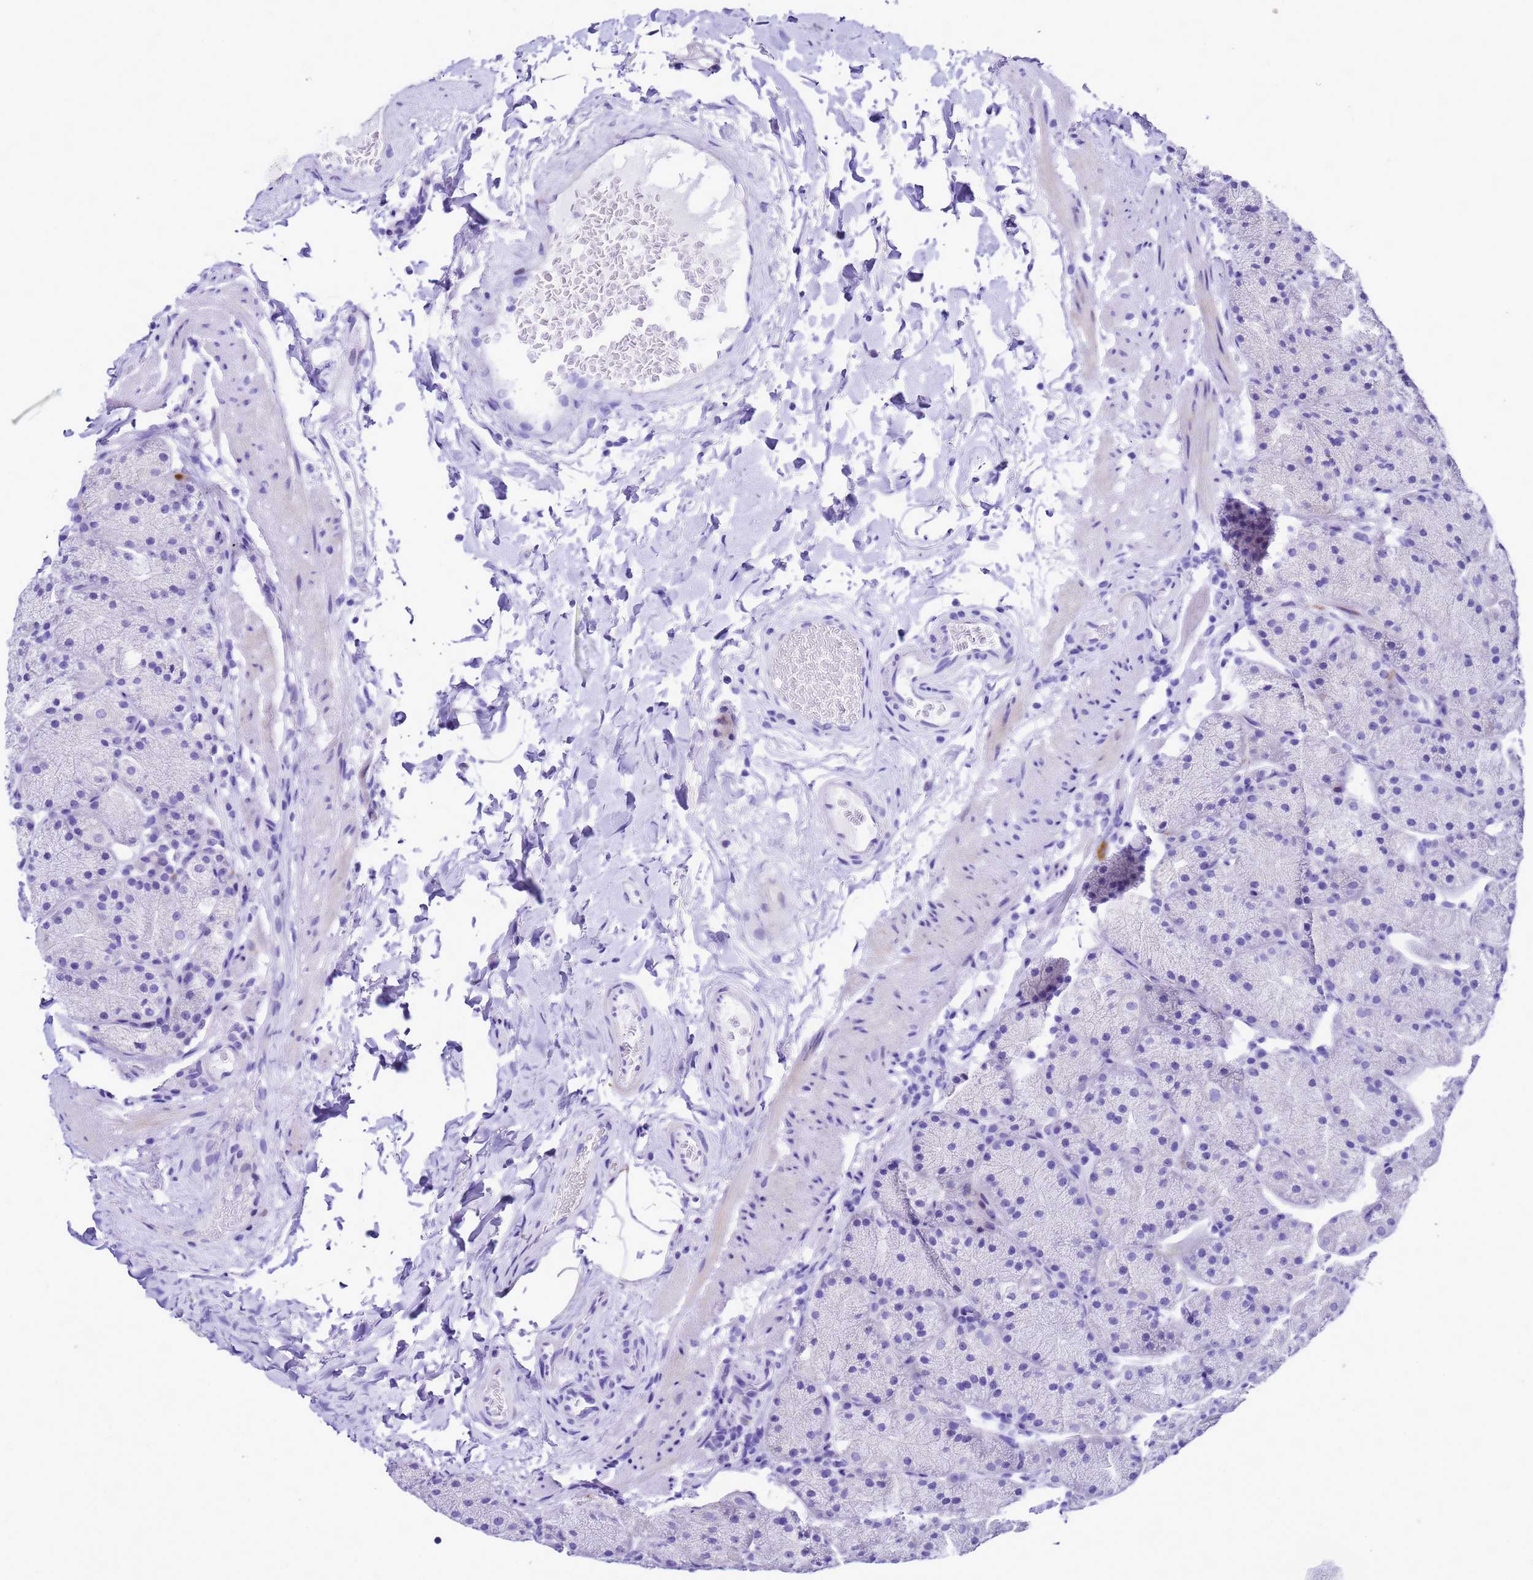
{"staining": {"intensity": "negative", "quantity": "none", "location": "none"}, "tissue": "stomach", "cell_type": "Glandular cells", "image_type": "normal", "snomed": [{"axis": "morphology", "description": "Normal tissue, NOS"}, {"axis": "topography", "description": "Stomach, upper"}, {"axis": "topography", "description": "Stomach, lower"}], "caption": "IHC image of normal stomach: human stomach stained with DAB shows no significant protein expression in glandular cells.", "gene": "UGT2A1", "patient": {"sex": "male", "age": 67}}